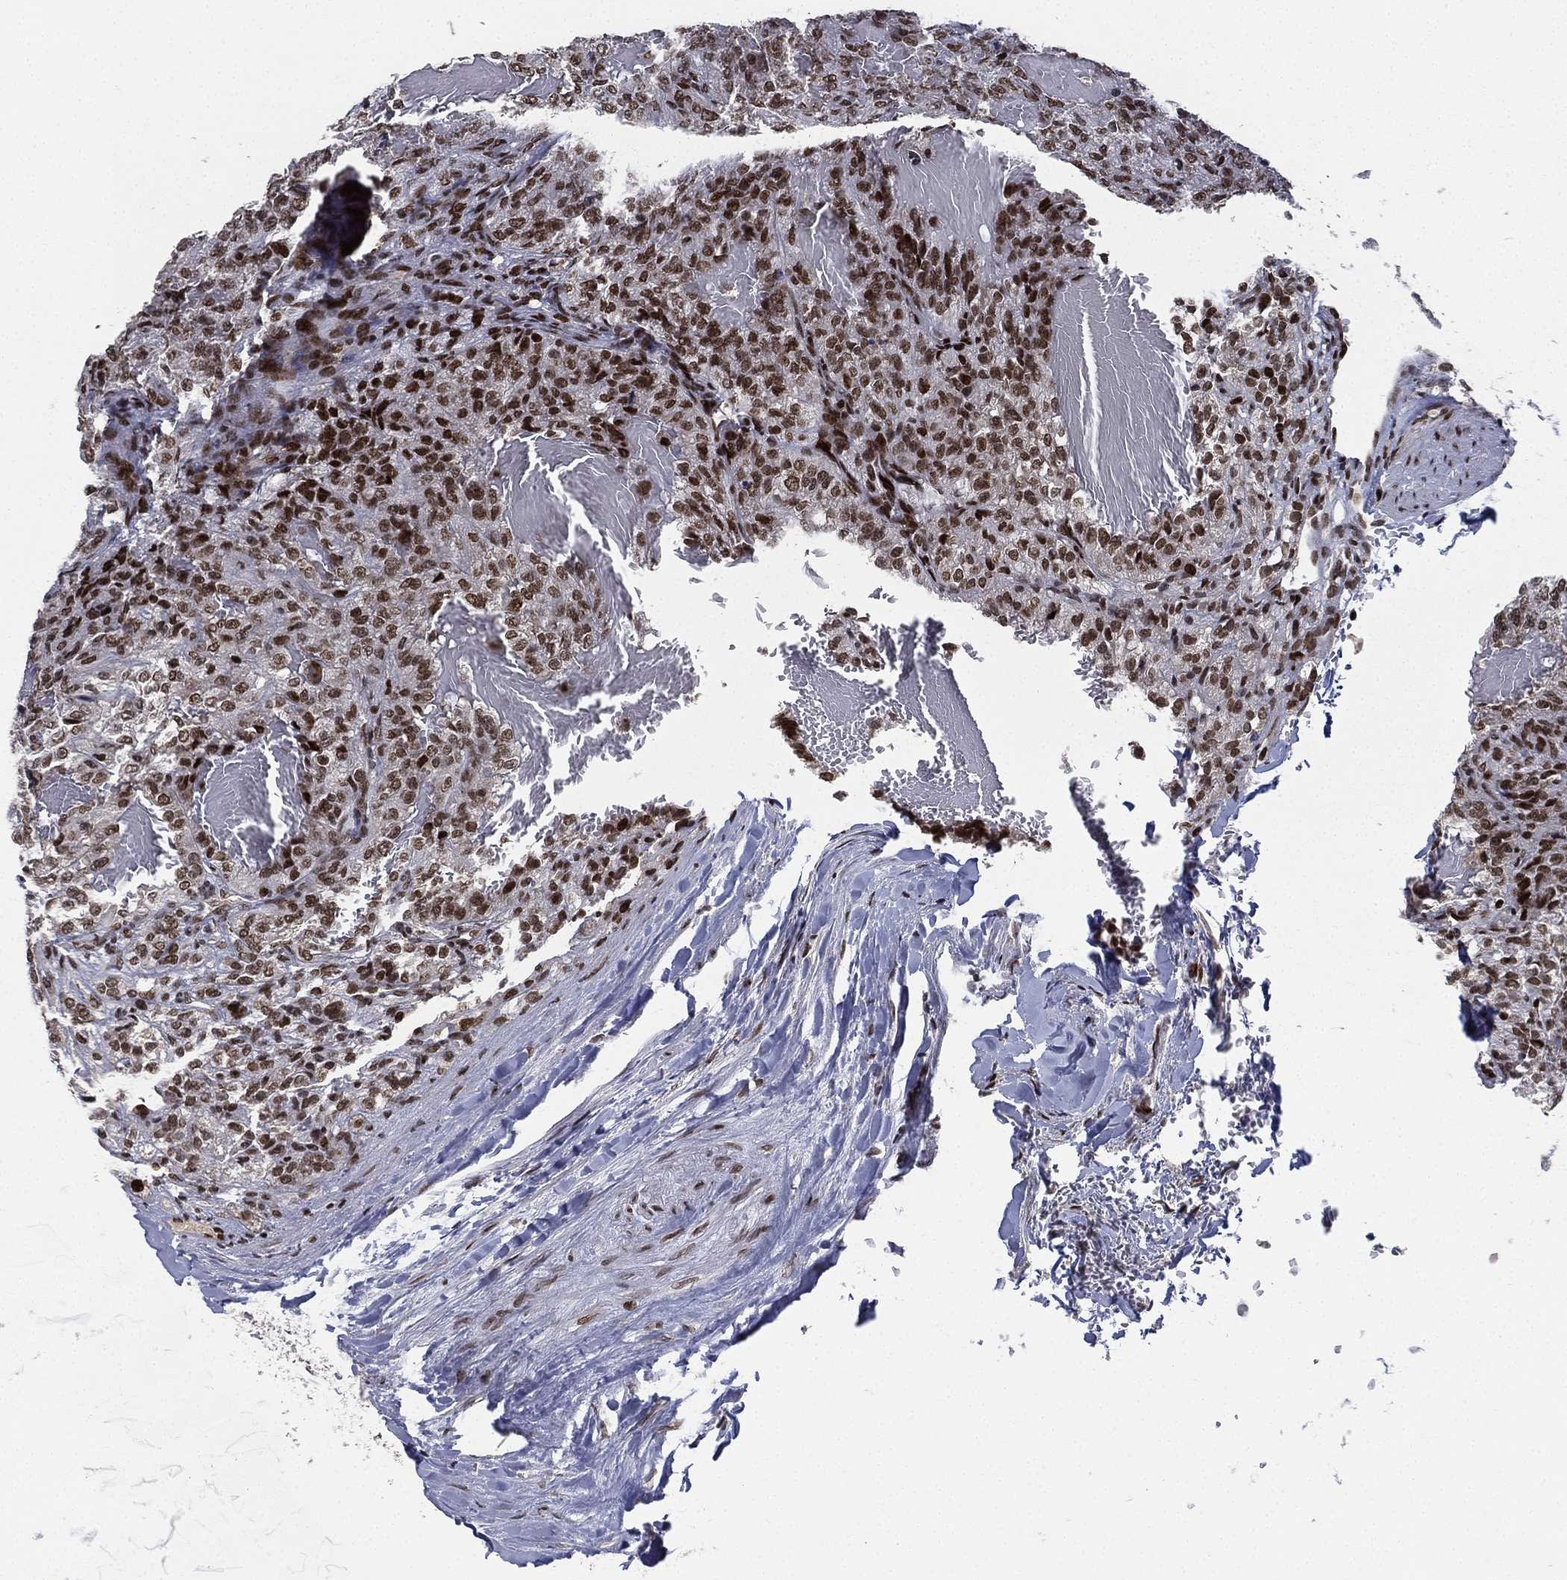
{"staining": {"intensity": "strong", "quantity": ">75%", "location": "nuclear"}, "tissue": "renal cancer", "cell_type": "Tumor cells", "image_type": "cancer", "snomed": [{"axis": "morphology", "description": "Adenocarcinoma, NOS"}, {"axis": "topography", "description": "Kidney"}], "caption": "Protein staining reveals strong nuclear positivity in about >75% of tumor cells in renal adenocarcinoma.", "gene": "RTF1", "patient": {"sex": "female", "age": 63}}